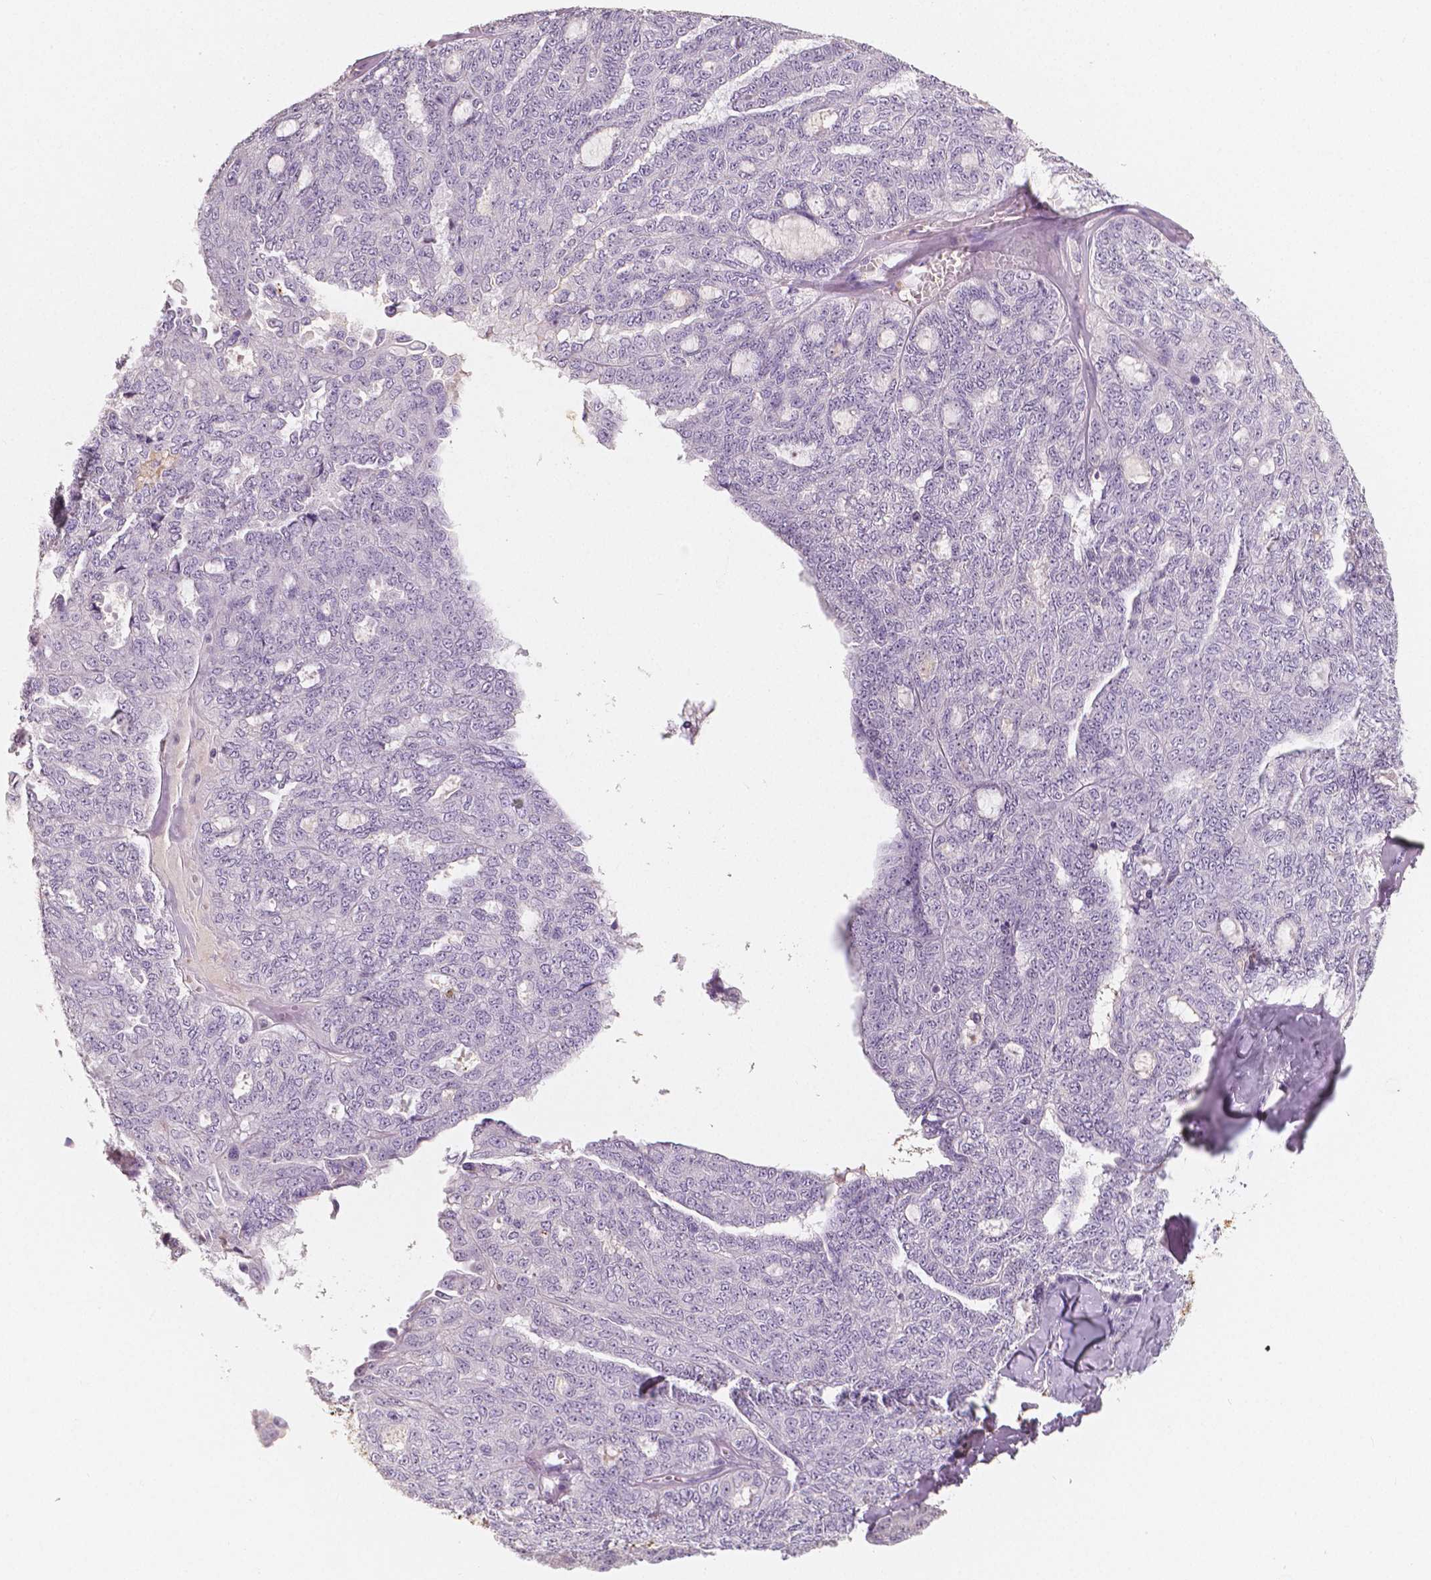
{"staining": {"intensity": "negative", "quantity": "none", "location": "none"}, "tissue": "ovarian cancer", "cell_type": "Tumor cells", "image_type": "cancer", "snomed": [{"axis": "morphology", "description": "Cystadenocarcinoma, serous, NOS"}, {"axis": "topography", "description": "Ovary"}], "caption": "Tumor cells show no significant protein positivity in serous cystadenocarcinoma (ovarian).", "gene": "APOA4", "patient": {"sex": "female", "age": 71}}